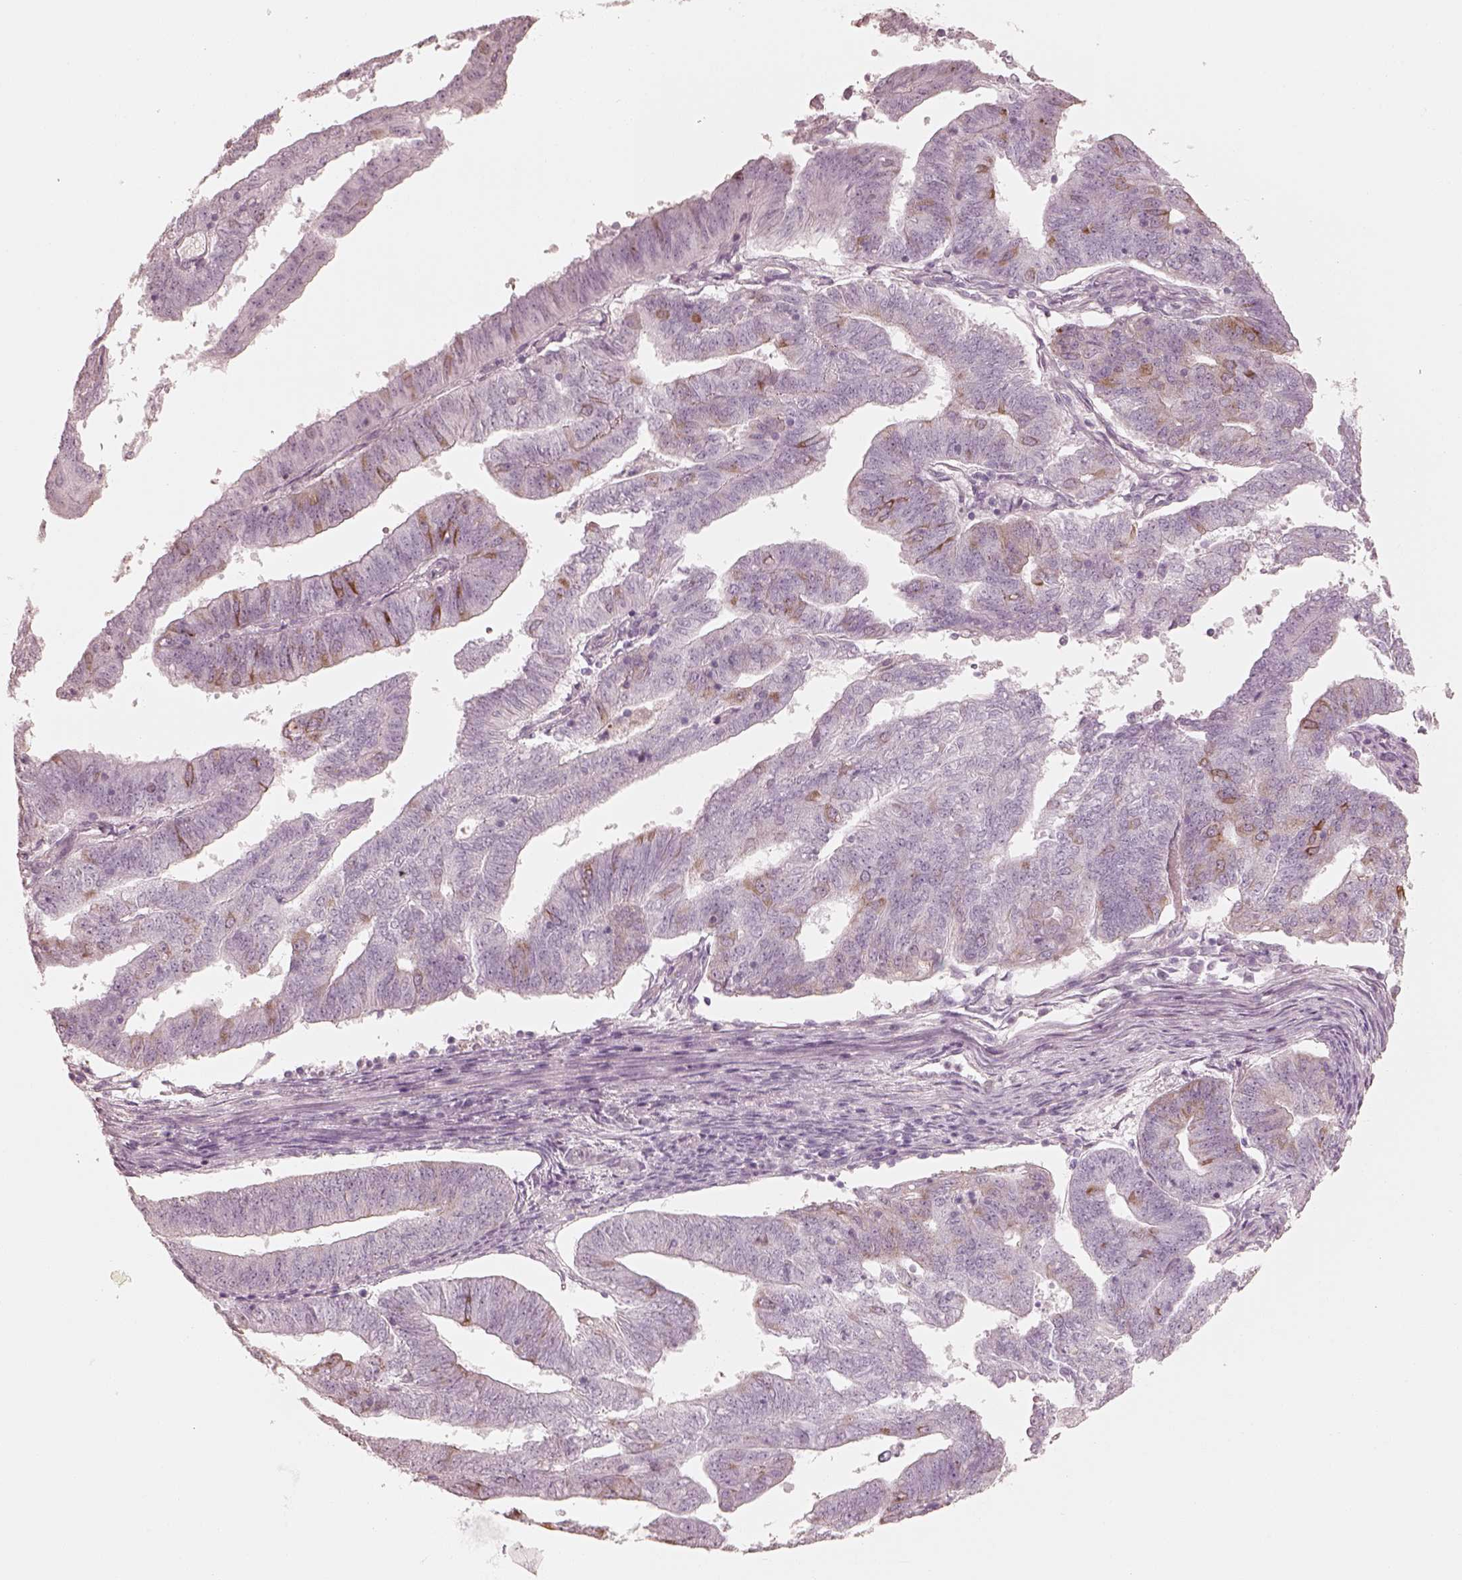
{"staining": {"intensity": "moderate", "quantity": "<25%", "location": "cytoplasmic/membranous"}, "tissue": "endometrial cancer", "cell_type": "Tumor cells", "image_type": "cancer", "snomed": [{"axis": "morphology", "description": "Adenocarcinoma, NOS"}, {"axis": "topography", "description": "Endometrium"}], "caption": "Endometrial cancer (adenocarcinoma) stained with DAB immunohistochemistry shows low levels of moderate cytoplasmic/membranous positivity in approximately <25% of tumor cells.", "gene": "RAB3C", "patient": {"sex": "female", "age": 82}}